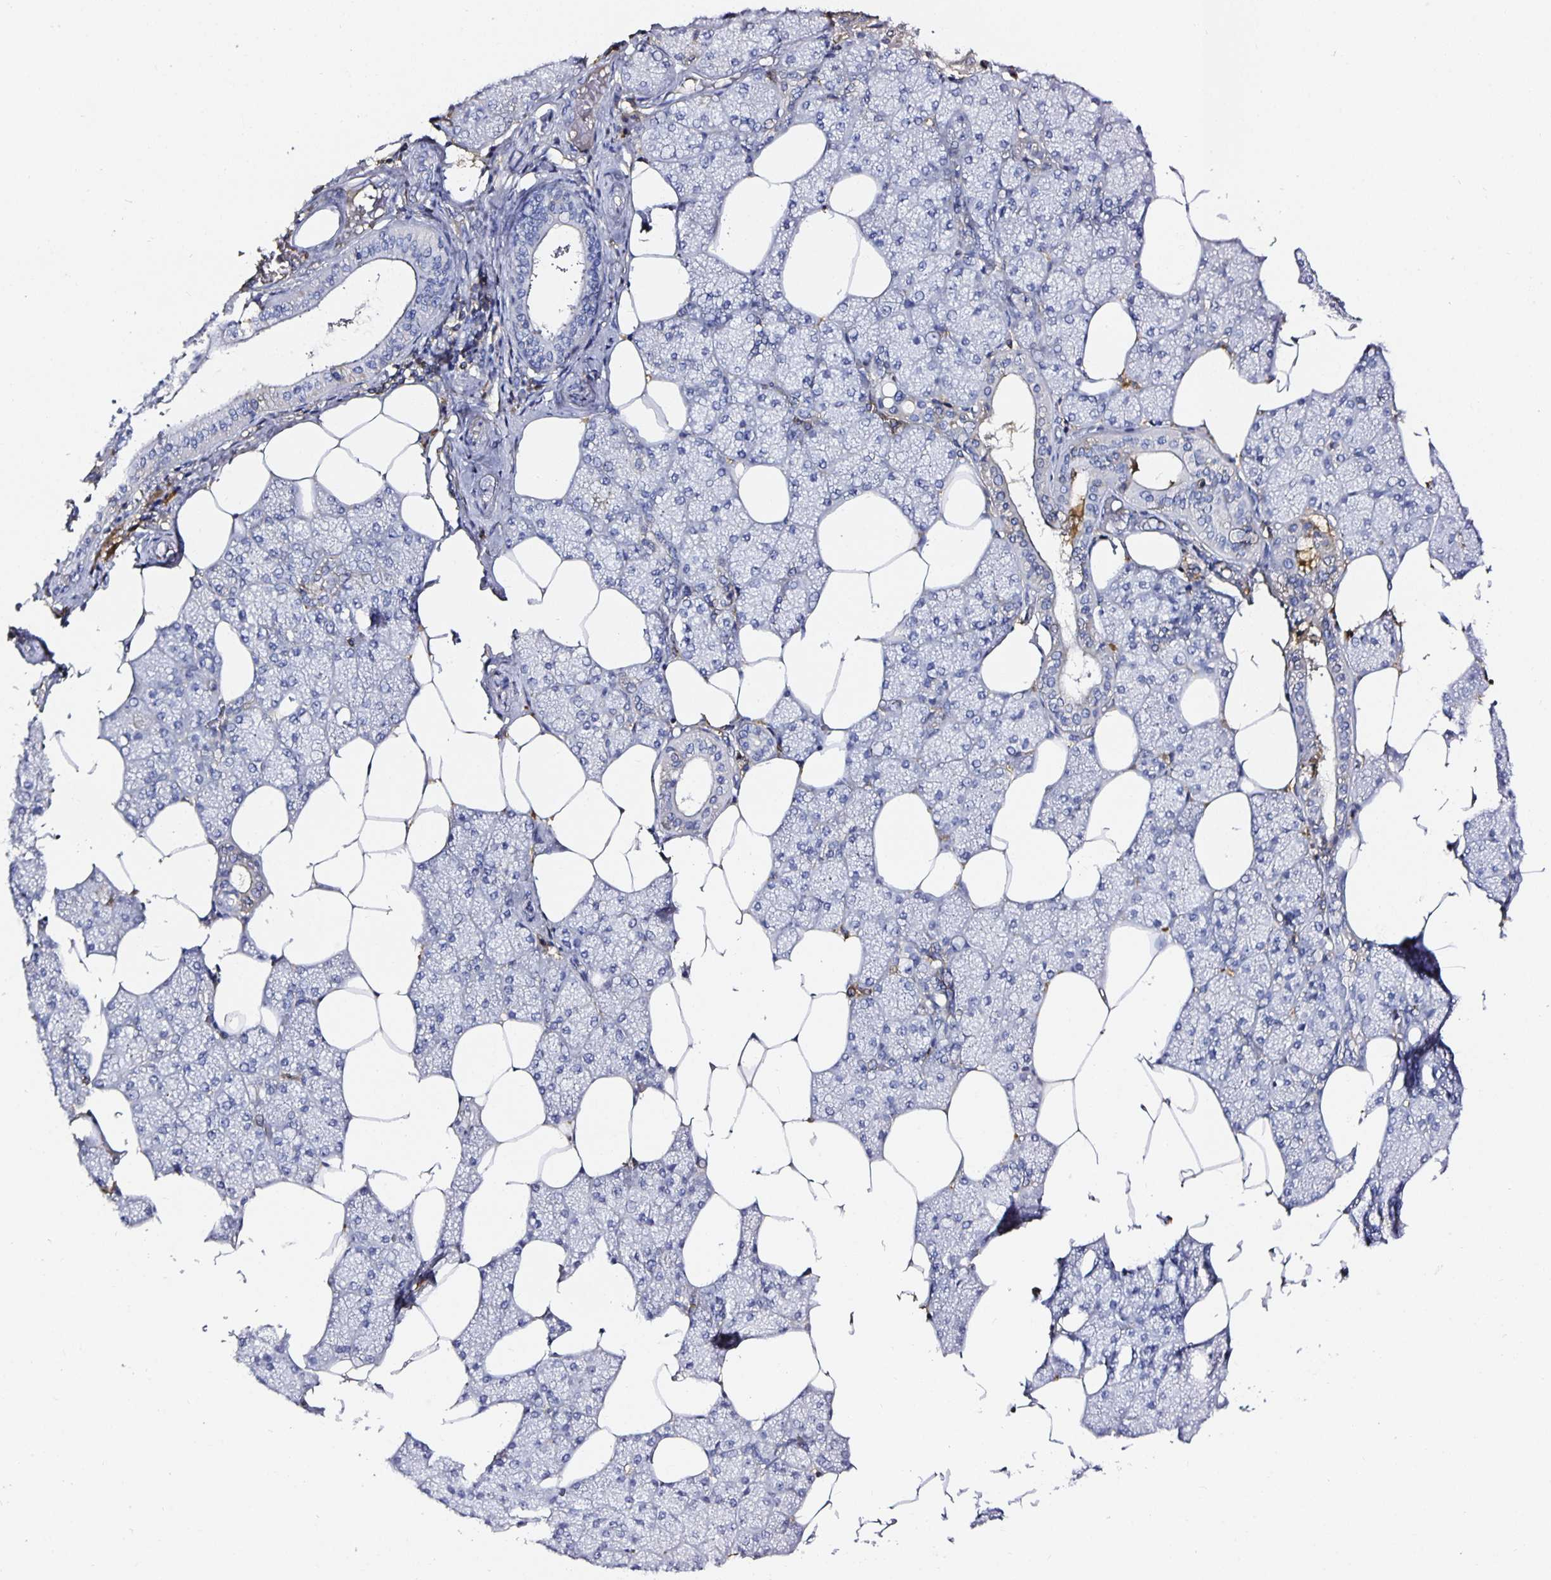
{"staining": {"intensity": "negative", "quantity": "none", "location": "none"}, "tissue": "salivary gland", "cell_type": "Glandular cells", "image_type": "normal", "snomed": [{"axis": "morphology", "description": "Normal tissue, NOS"}, {"axis": "topography", "description": "Salivary gland"}], "caption": "Immunohistochemistry (IHC) of unremarkable salivary gland shows no expression in glandular cells.", "gene": "TTR", "patient": {"sex": "female", "age": 43}}